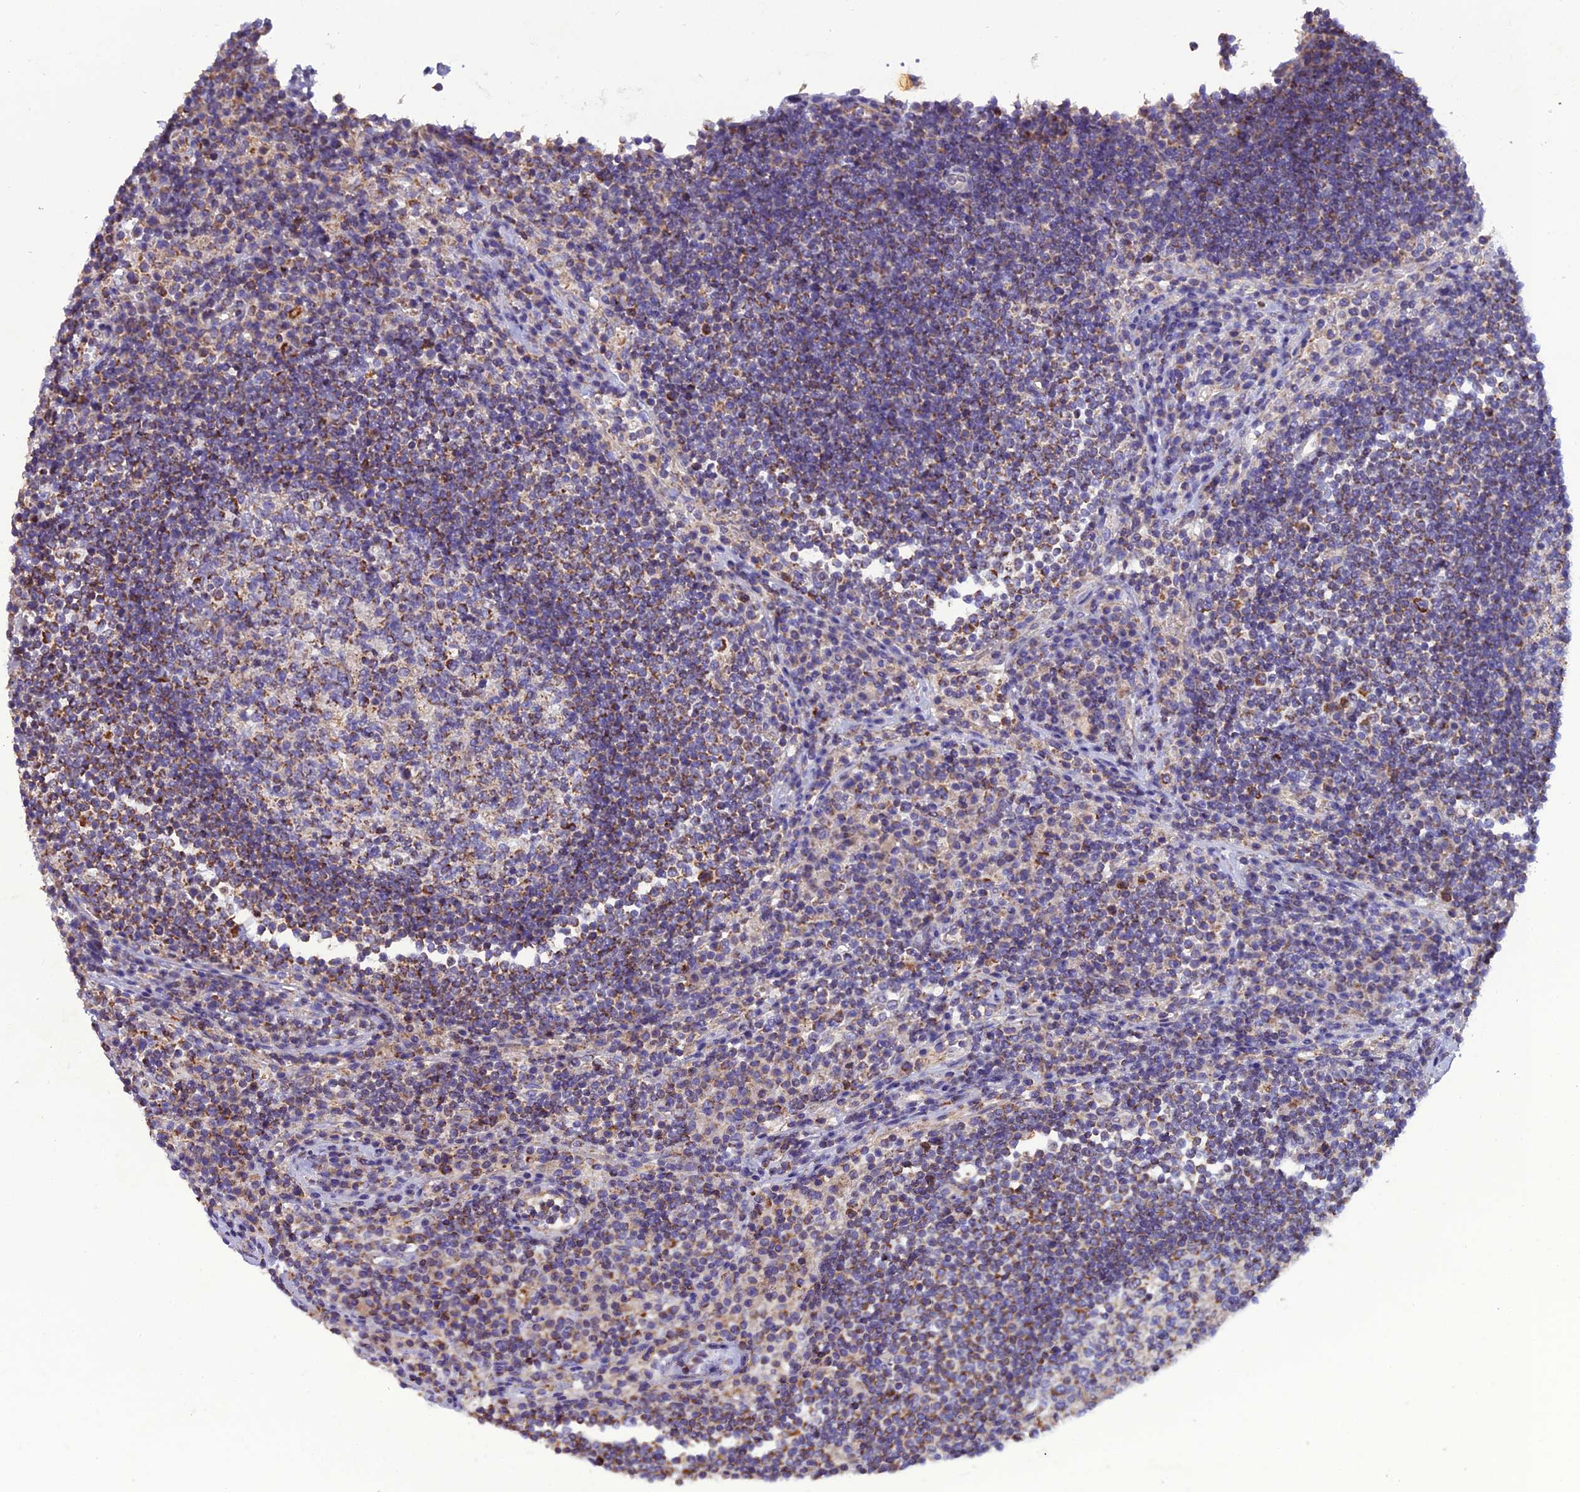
{"staining": {"intensity": "moderate", "quantity": "25%-75%", "location": "cytoplasmic/membranous"}, "tissue": "lymph node", "cell_type": "Germinal center cells", "image_type": "normal", "snomed": [{"axis": "morphology", "description": "Normal tissue, NOS"}, {"axis": "topography", "description": "Lymph node"}], "caption": "Immunohistochemistry (IHC) image of normal human lymph node stained for a protein (brown), which reveals medium levels of moderate cytoplasmic/membranous staining in approximately 25%-75% of germinal center cells.", "gene": "GPD1", "patient": {"sex": "female", "age": 53}}